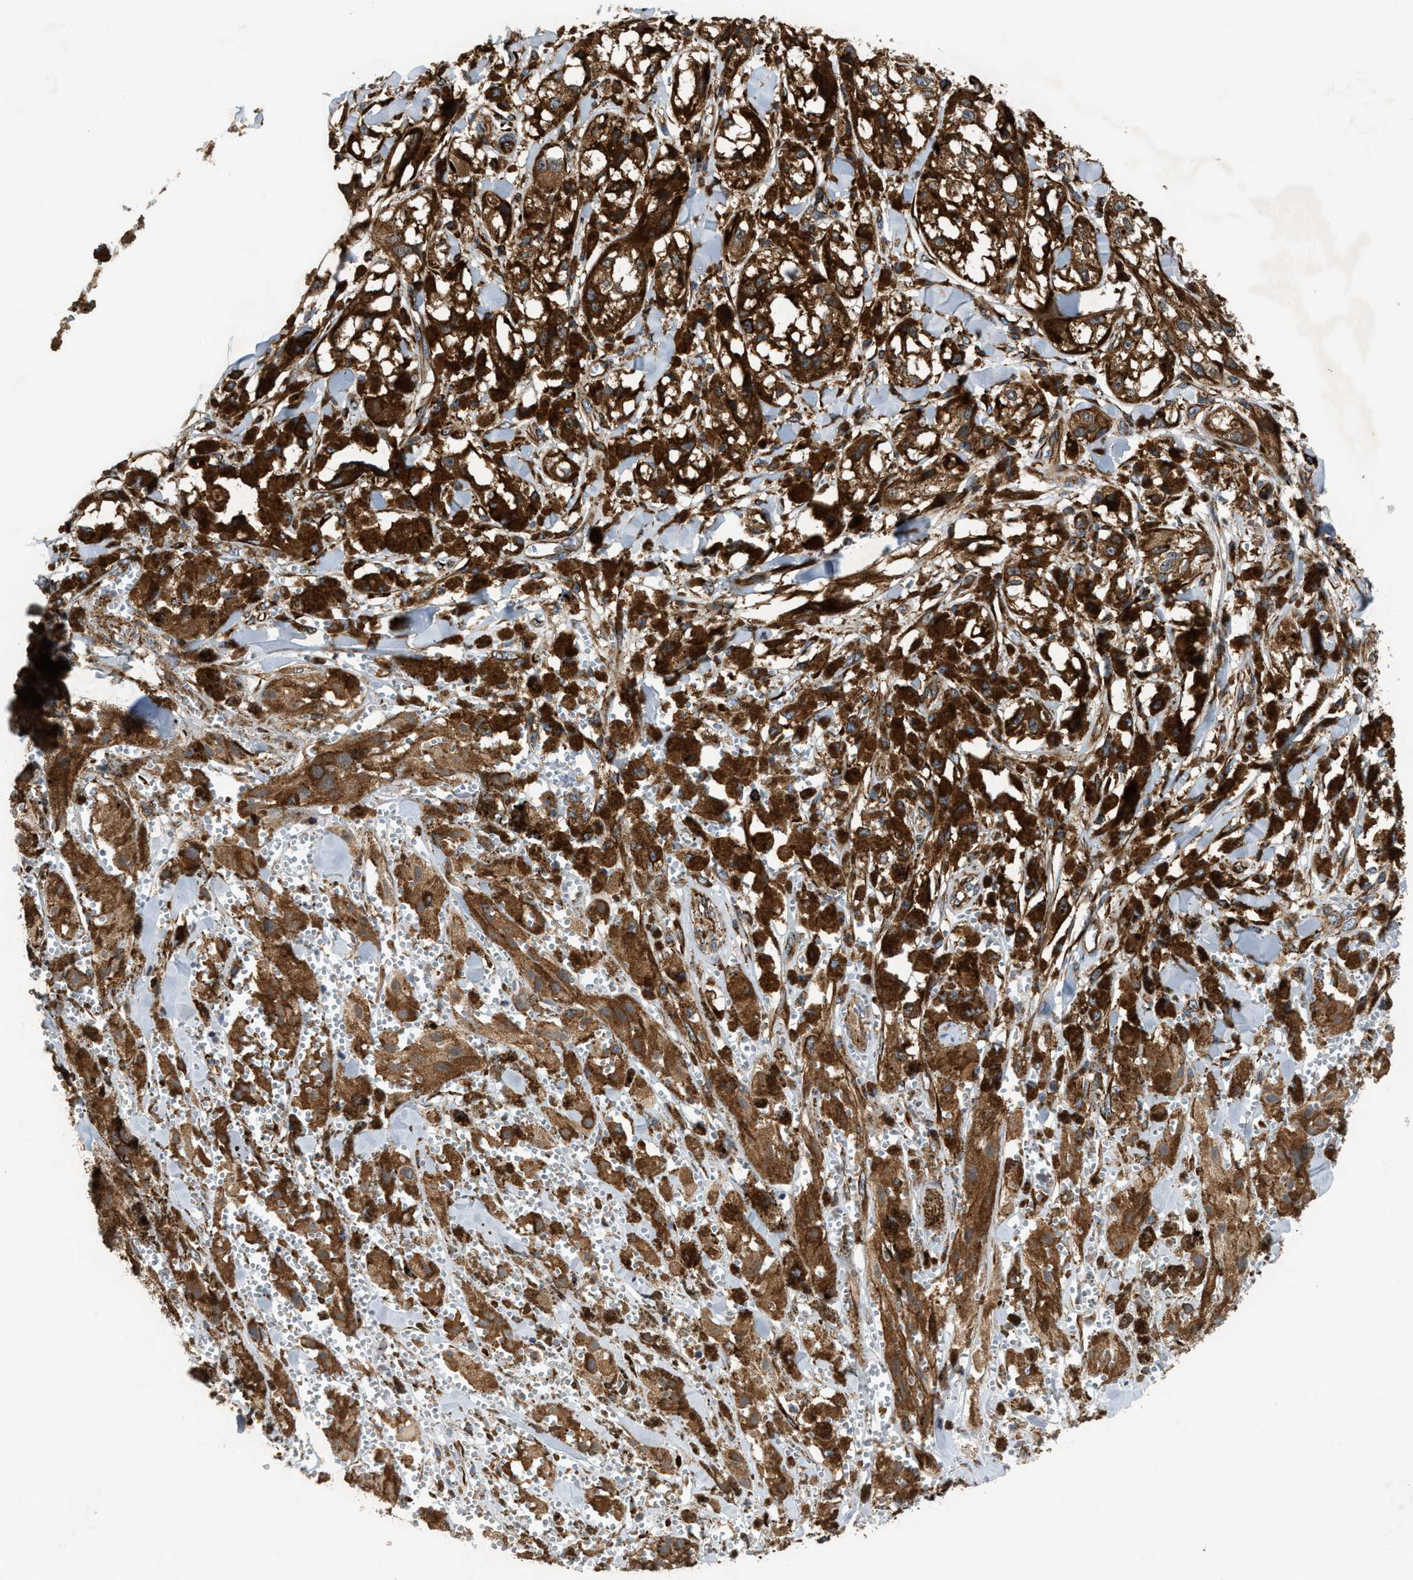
{"staining": {"intensity": "moderate", "quantity": ">75%", "location": "cytoplasmic/membranous"}, "tissue": "melanoma", "cell_type": "Tumor cells", "image_type": "cancer", "snomed": [{"axis": "morphology", "description": "Malignant melanoma, NOS"}, {"axis": "topography", "description": "Skin"}], "caption": "Immunohistochemical staining of human malignant melanoma shows medium levels of moderate cytoplasmic/membranous protein positivity in about >75% of tumor cells.", "gene": "EGLN1", "patient": {"sex": "male", "age": 88}}